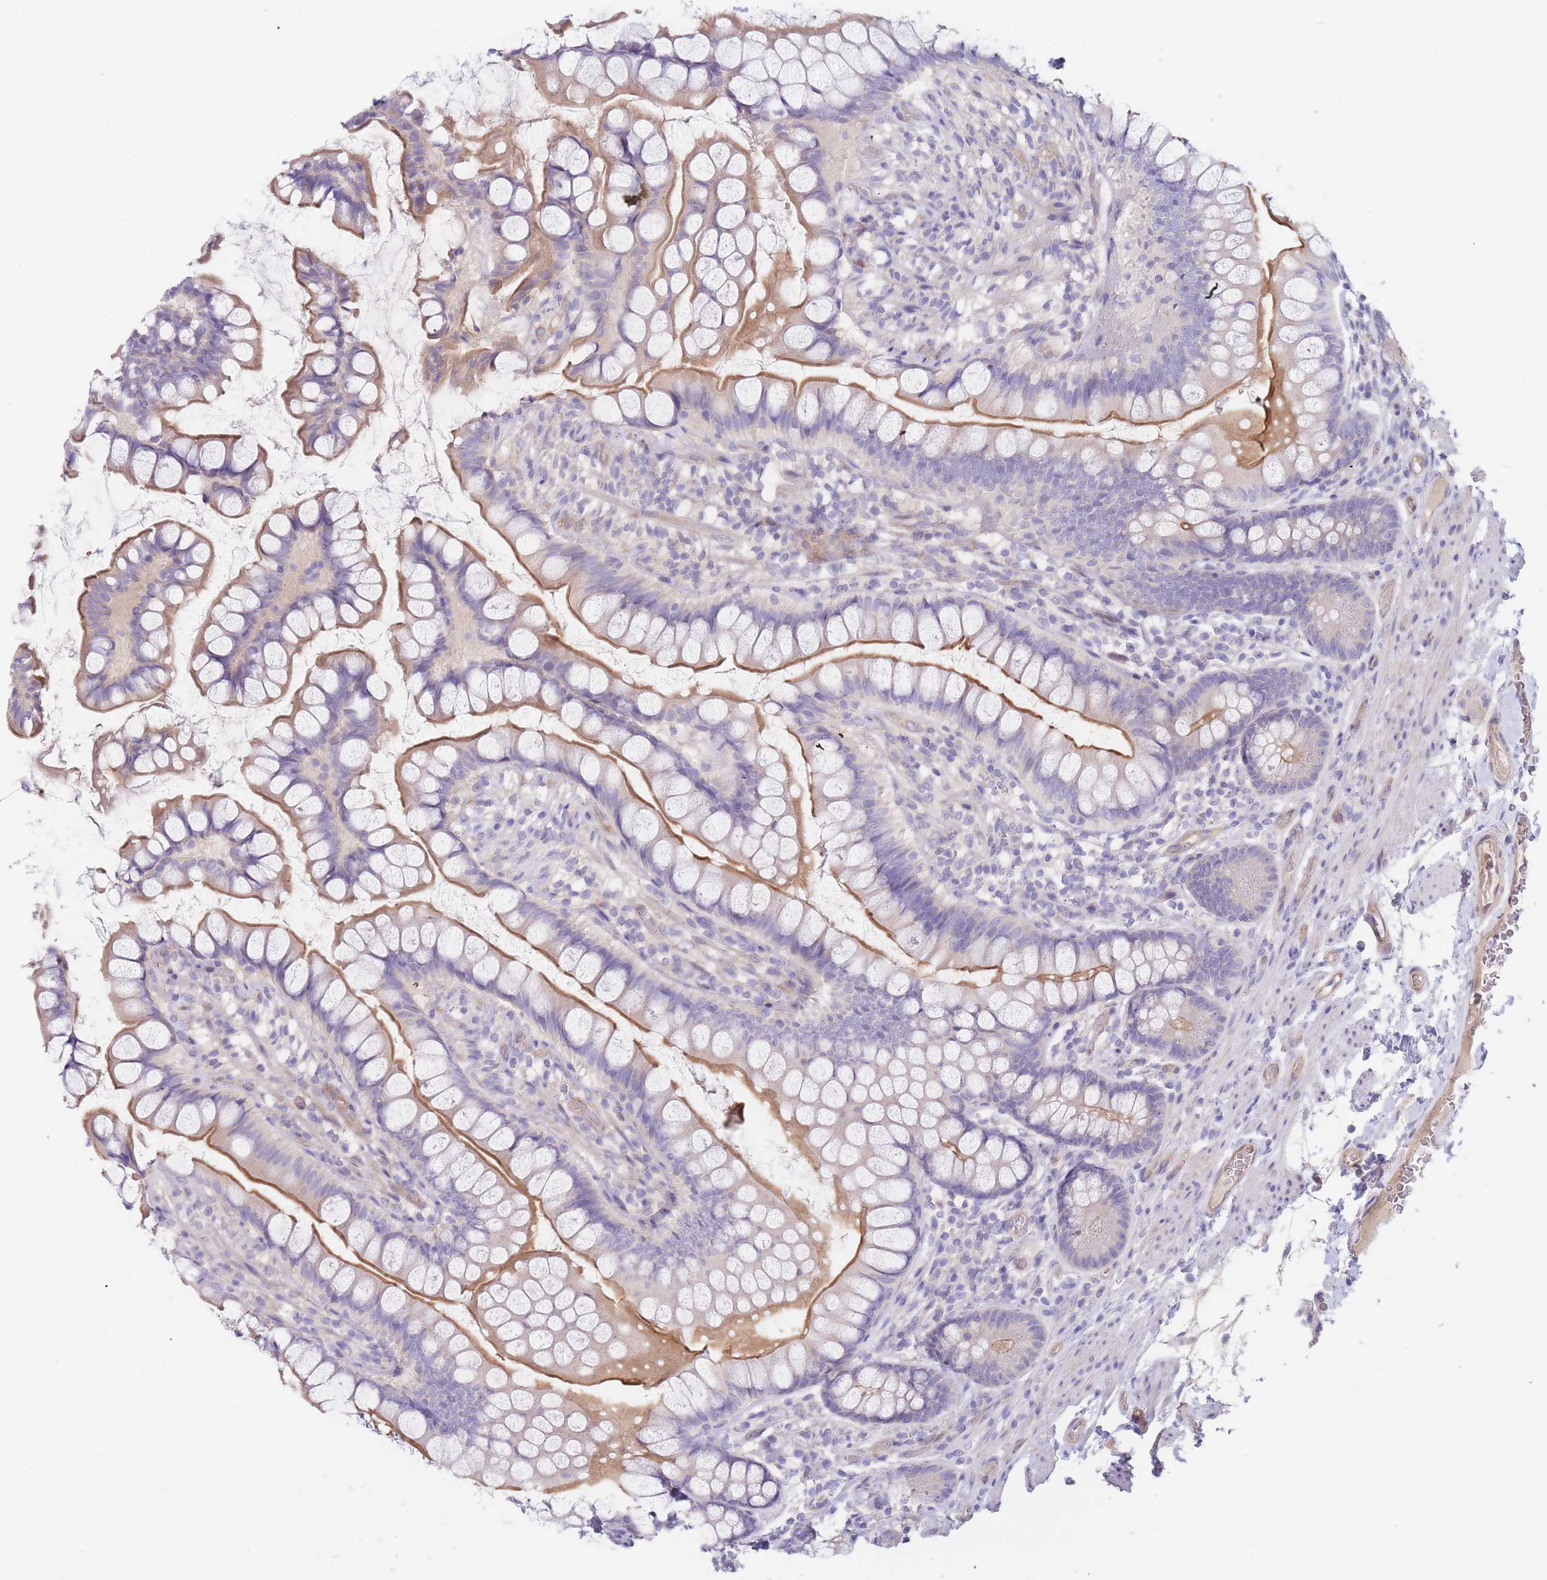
{"staining": {"intensity": "strong", "quantity": ">75%", "location": "cytoplasmic/membranous"}, "tissue": "small intestine", "cell_type": "Glandular cells", "image_type": "normal", "snomed": [{"axis": "morphology", "description": "Normal tissue, NOS"}, {"axis": "topography", "description": "Small intestine"}], "caption": "About >75% of glandular cells in benign small intestine exhibit strong cytoplasmic/membranous protein staining as visualized by brown immunohistochemical staining.", "gene": "ZNF281", "patient": {"sex": "male", "age": 70}}